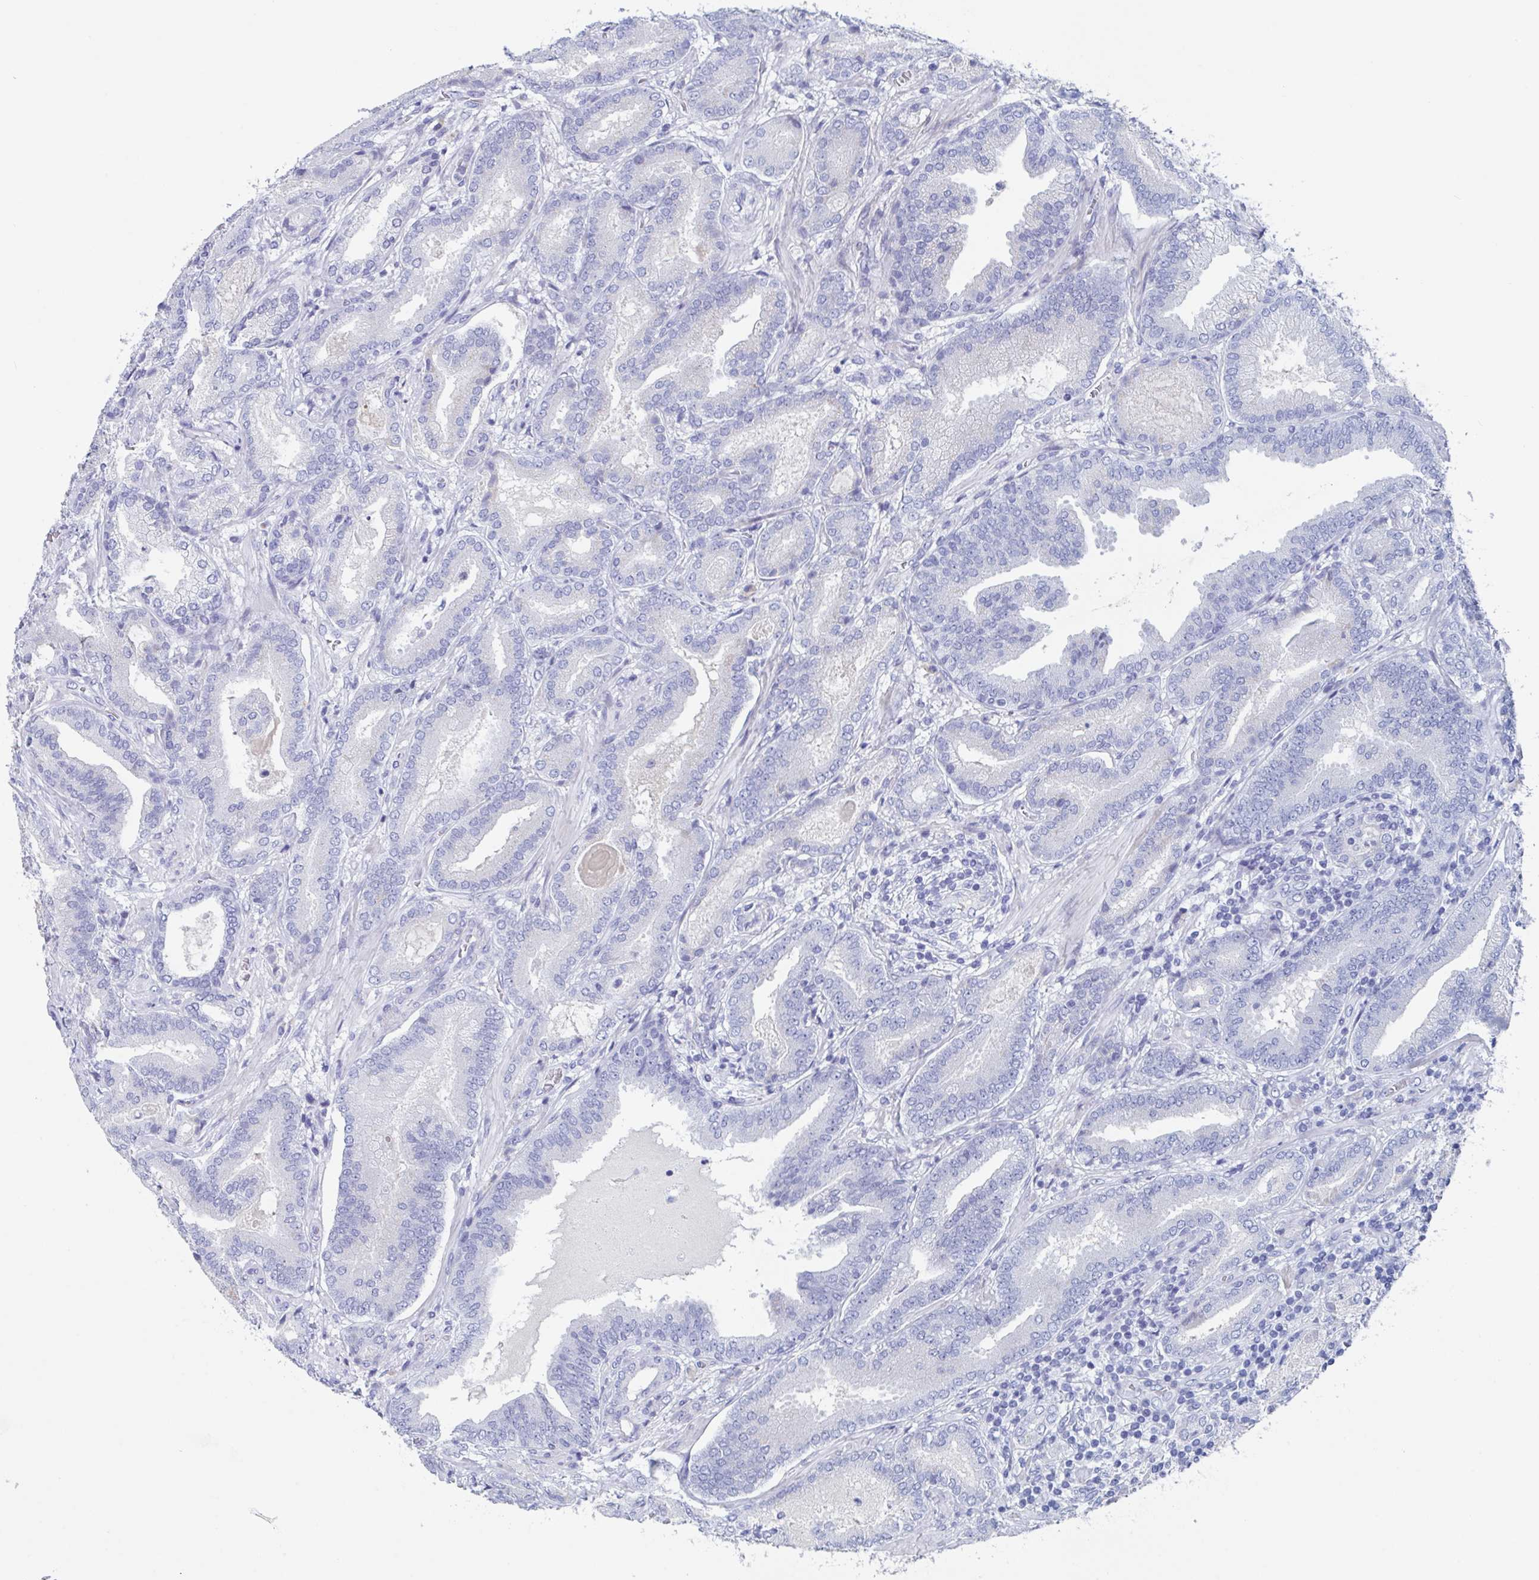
{"staining": {"intensity": "negative", "quantity": "none", "location": "none"}, "tissue": "prostate cancer", "cell_type": "Tumor cells", "image_type": "cancer", "snomed": [{"axis": "morphology", "description": "Adenocarcinoma, High grade"}, {"axis": "topography", "description": "Prostate"}], "caption": "Immunohistochemistry histopathology image of human prostate adenocarcinoma (high-grade) stained for a protein (brown), which demonstrates no positivity in tumor cells.", "gene": "NT5C3B", "patient": {"sex": "male", "age": 62}}